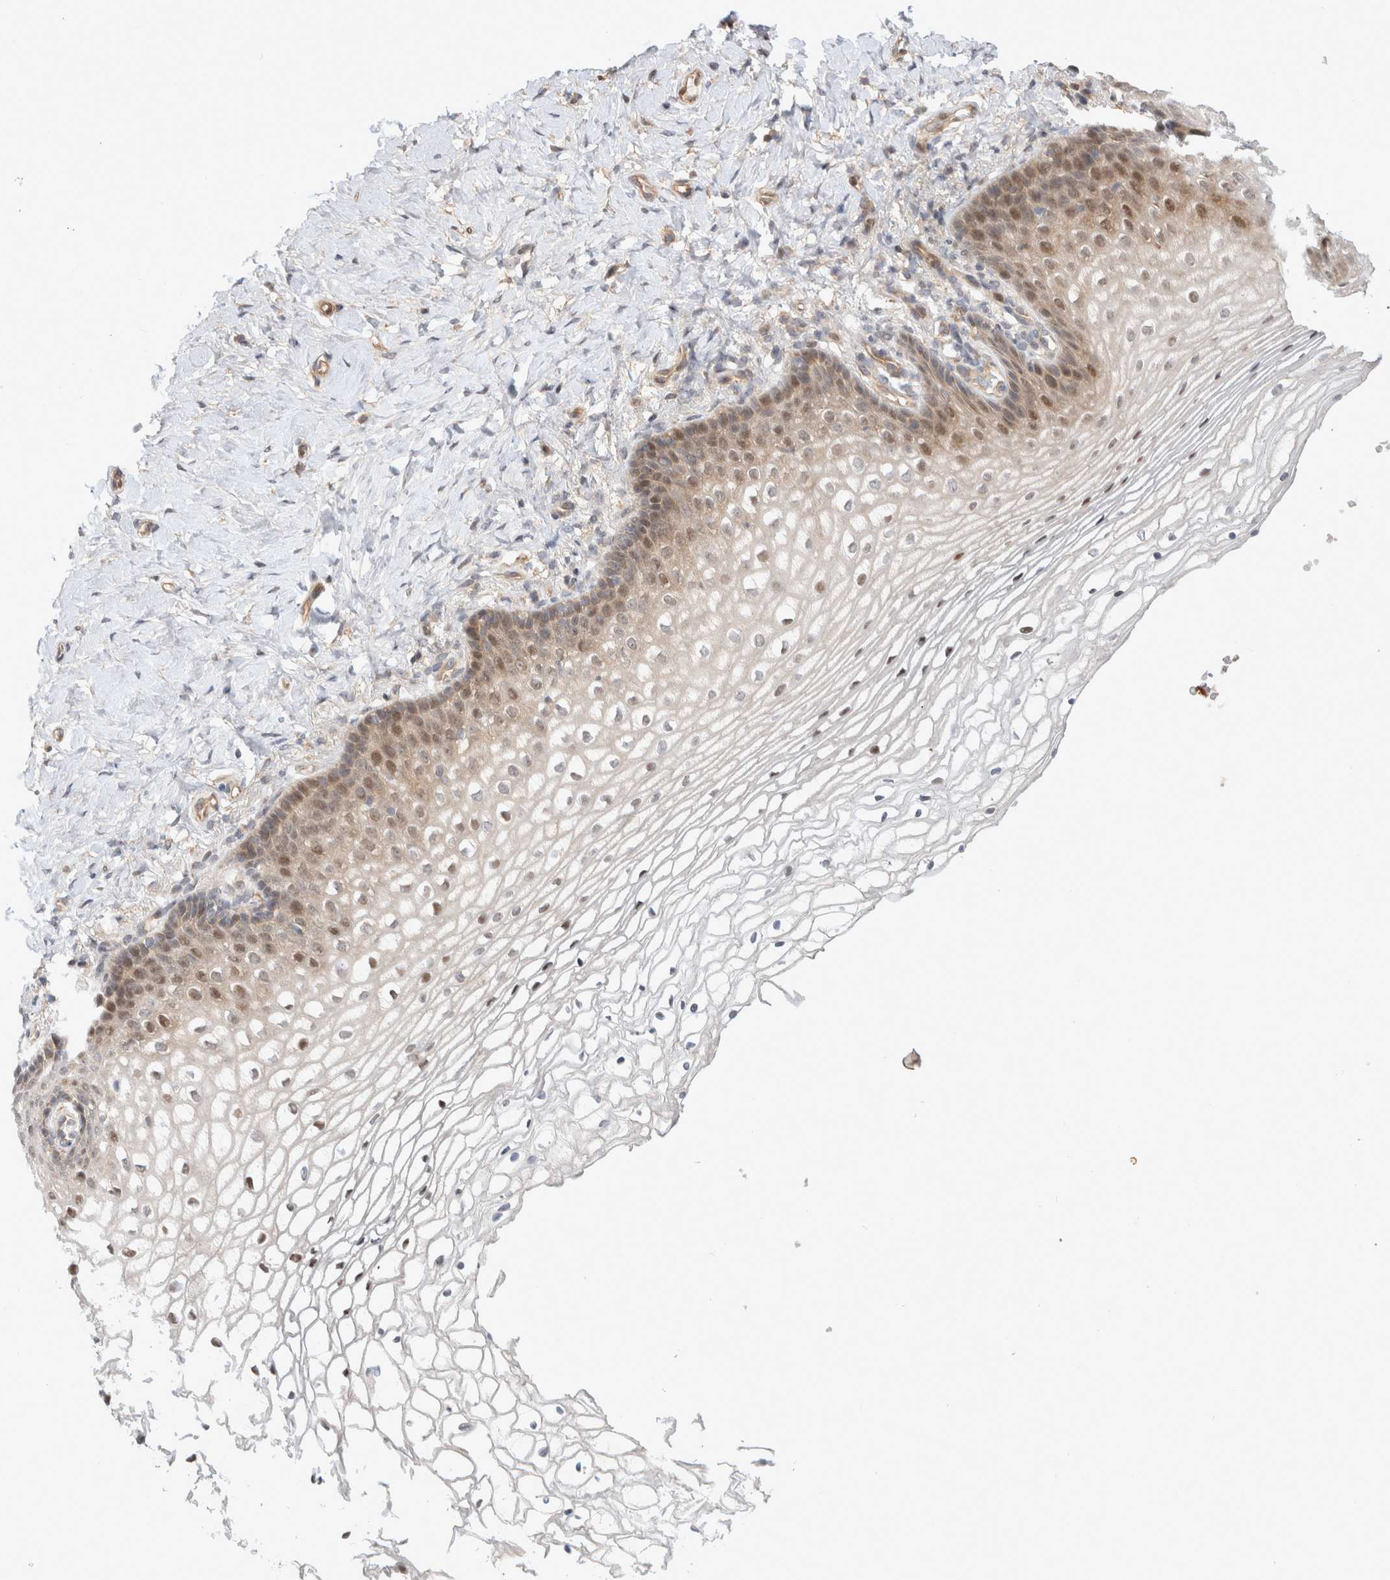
{"staining": {"intensity": "moderate", "quantity": "25%-75%", "location": "nuclear"}, "tissue": "vagina", "cell_type": "Squamous epithelial cells", "image_type": "normal", "snomed": [{"axis": "morphology", "description": "Normal tissue, NOS"}, {"axis": "topography", "description": "Vagina"}], "caption": "Immunohistochemical staining of unremarkable vagina shows 25%-75% levels of moderate nuclear protein staining in approximately 25%-75% of squamous epithelial cells. (IHC, brightfield microscopy, high magnification).", "gene": "HTT", "patient": {"sex": "female", "age": 60}}